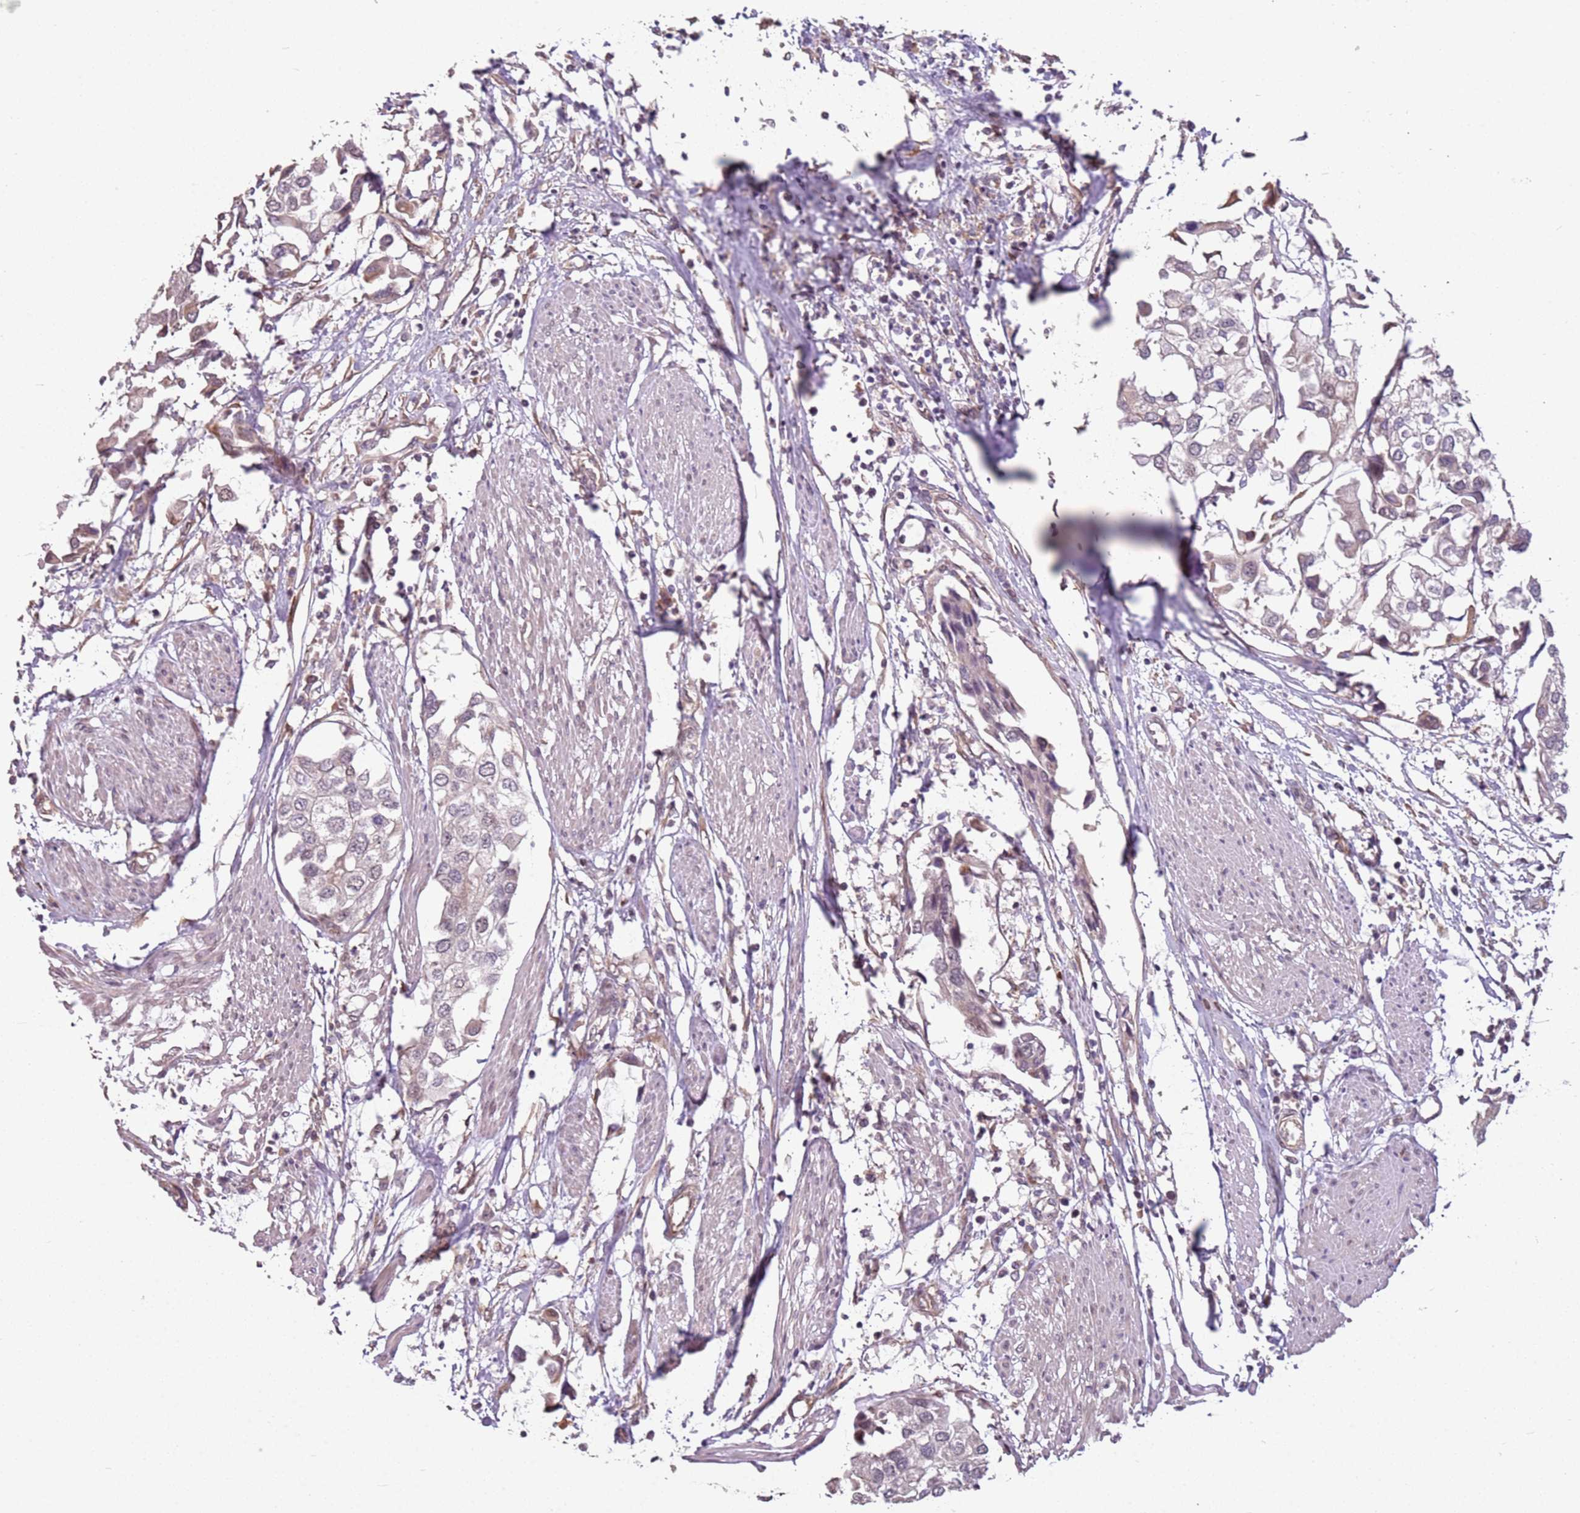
{"staining": {"intensity": "weak", "quantity": "<25%", "location": "cytoplasmic/membranous"}, "tissue": "urothelial cancer", "cell_type": "Tumor cells", "image_type": "cancer", "snomed": [{"axis": "morphology", "description": "Urothelial carcinoma, High grade"}, {"axis": "topography", "description": "Urinary bladder"}], "caption": "Immunohistochemistry histopathology image of neoplastic tissue: high-grade urothelial carcinoma stained with DAB exhibits no significant protein staining in tumor cells.", "gene": "CHURC1", "patient": {"sex": "male", "age": 64}}